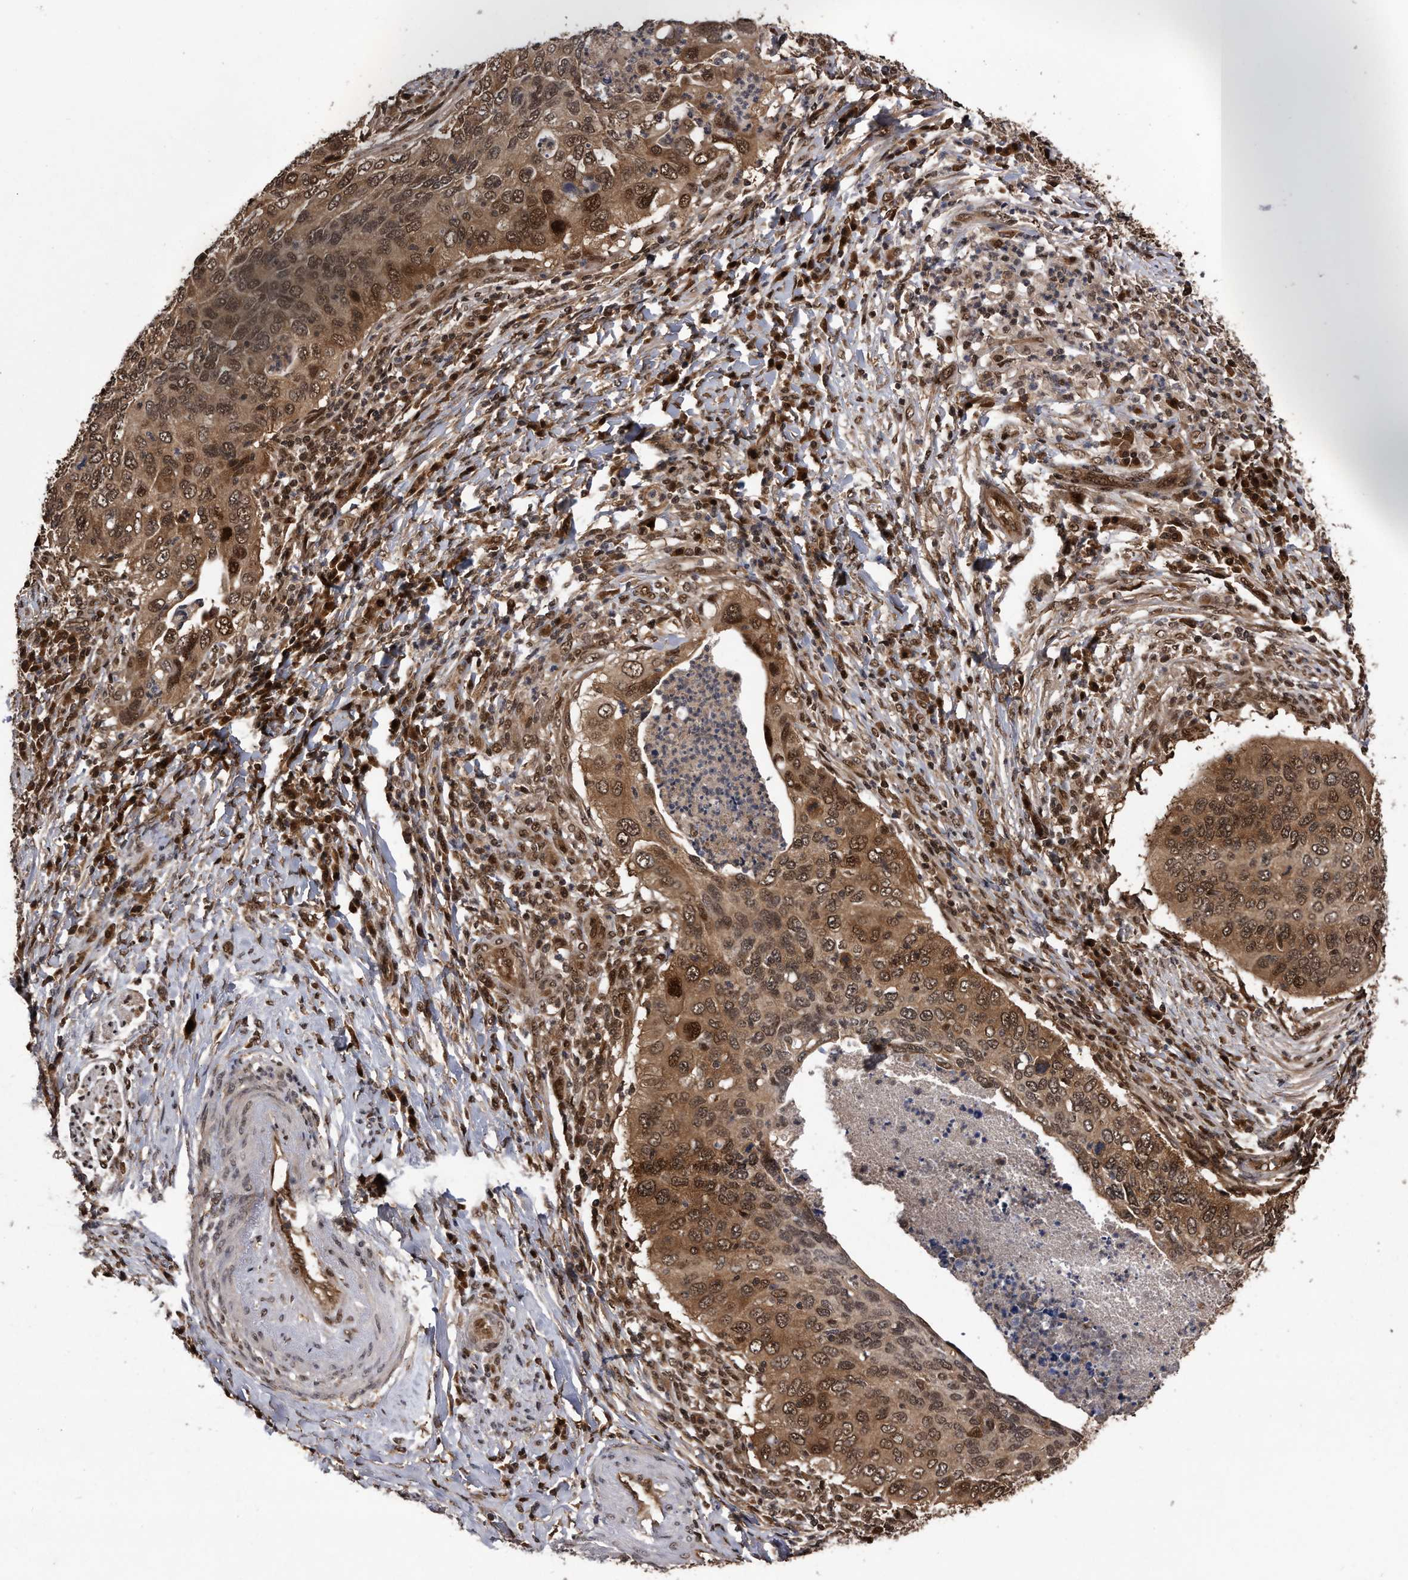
{"staining": {"intensity": "moderate", "quantity": ">75%", "location": "cytoplasmic/membranous,nuclear"}, "tissue": "cervical cancer", "cell_type": "Tumor cells", "image_type": "cancer", "snomed": [{"axis": "morphology", "description": "Squamous cell carcinoma, NOS"}, {"axis": "topography", "description": "Cervix"}], "caption": "Moderate cytoplasmic/membranous and nuclear expression for a protein is present in about >75% of tumor cells of cervical cancer using immunohistochemistry.", "gene": "RAD23B", "patient": {"sex": "female", "age": 38}}